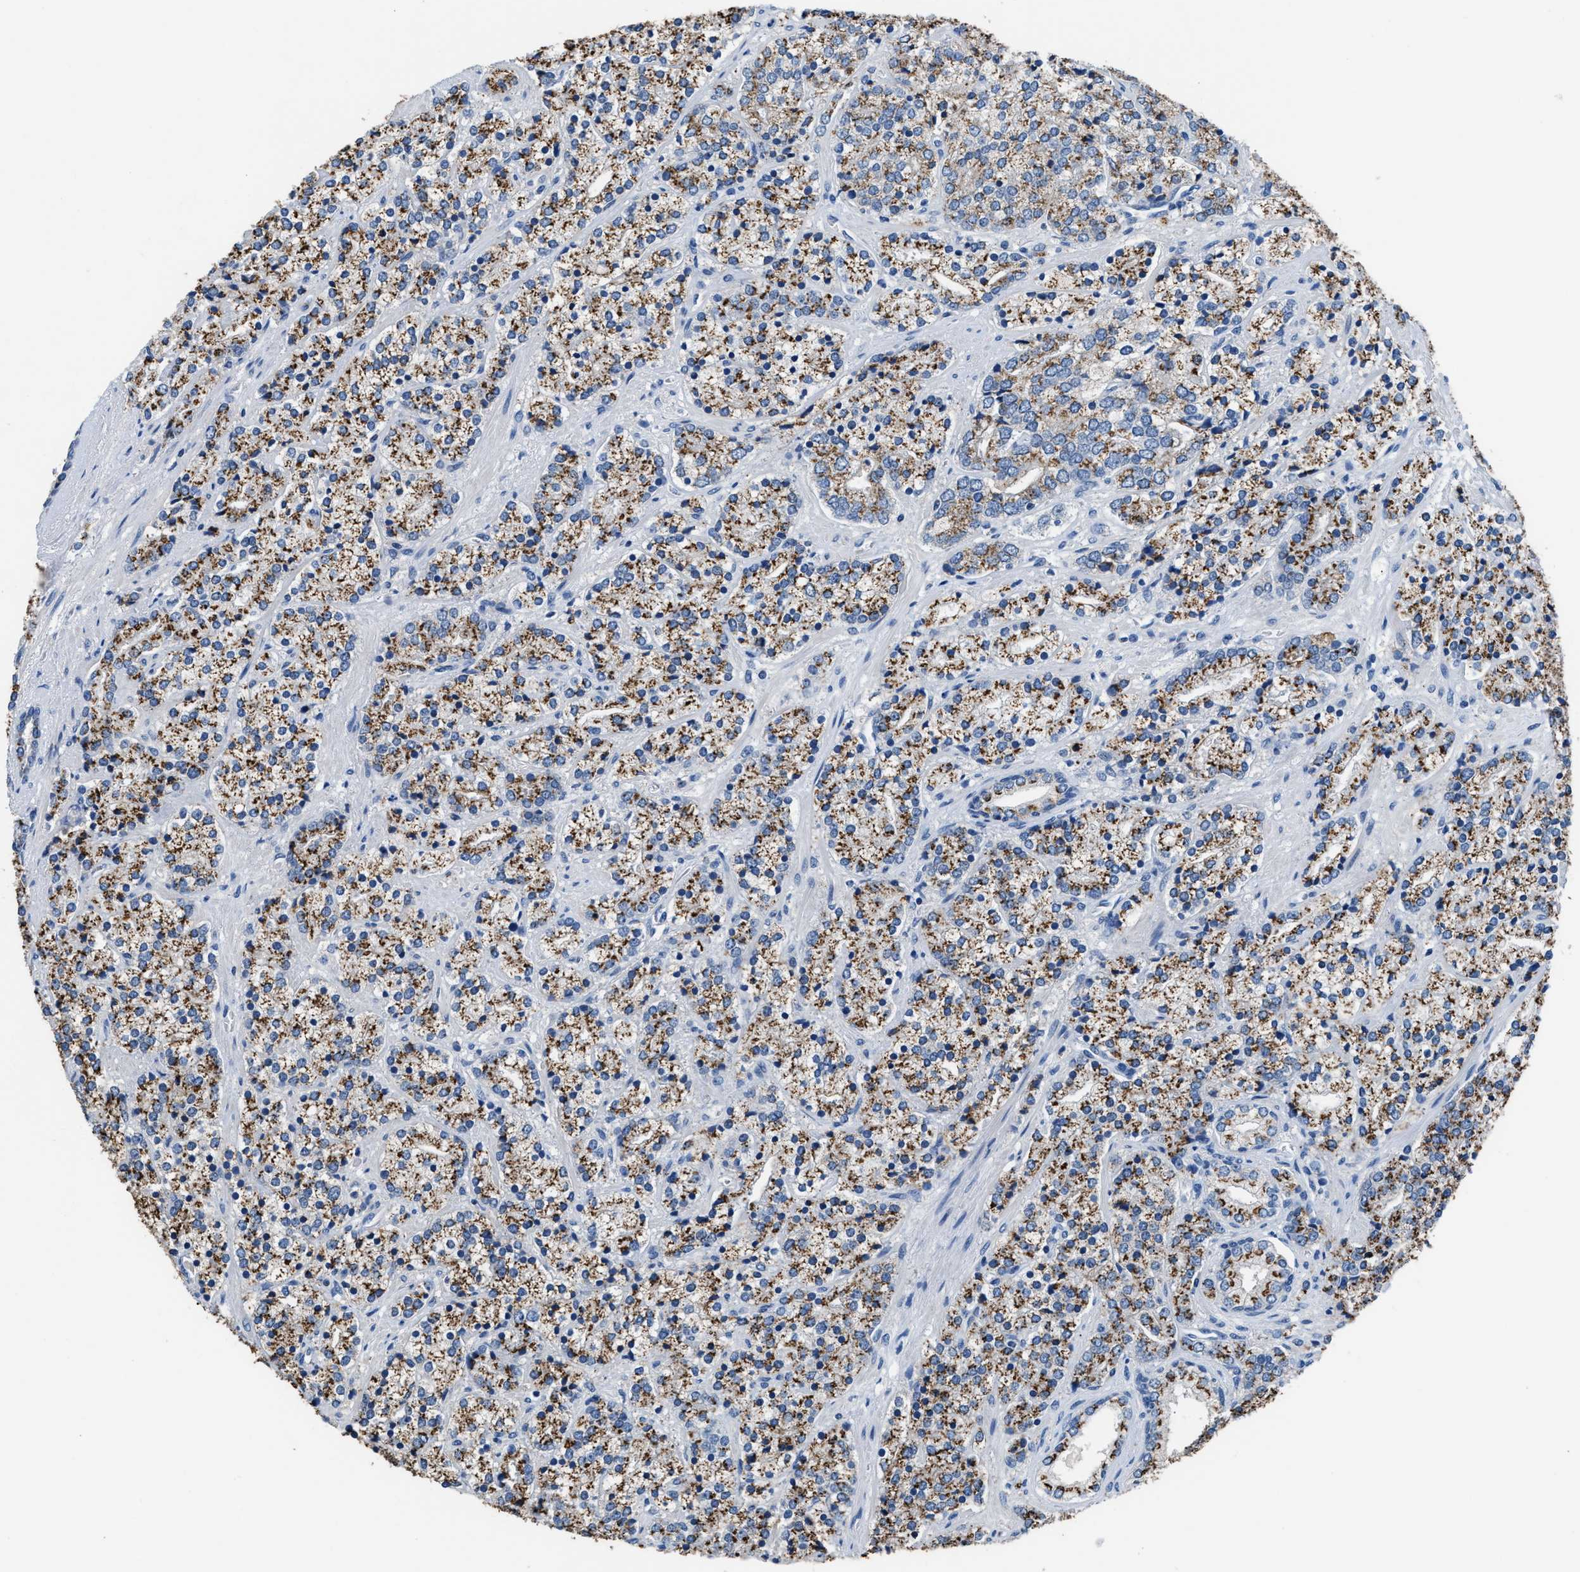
{"staining": {"intensity": "strong", "quantity": ">75%", "location": "cytoplasmic/membranous"}, "tissue": "prostate cancer", "cell_type": "Tumor cells", "image_type": "cancer", "snomed": [{"axis": "morphology", "description": "Adenocarcinoma, High grade"}, {"axis": "topography", "description": "Prostate"}], "caption": "The immunohistochemical stain shows strong cytoplasmic/membranous positivity in tumor cells of prostate cancer tissue.", "gene": "GOLM1", "patient": {"sex": "male", "age": 71}}